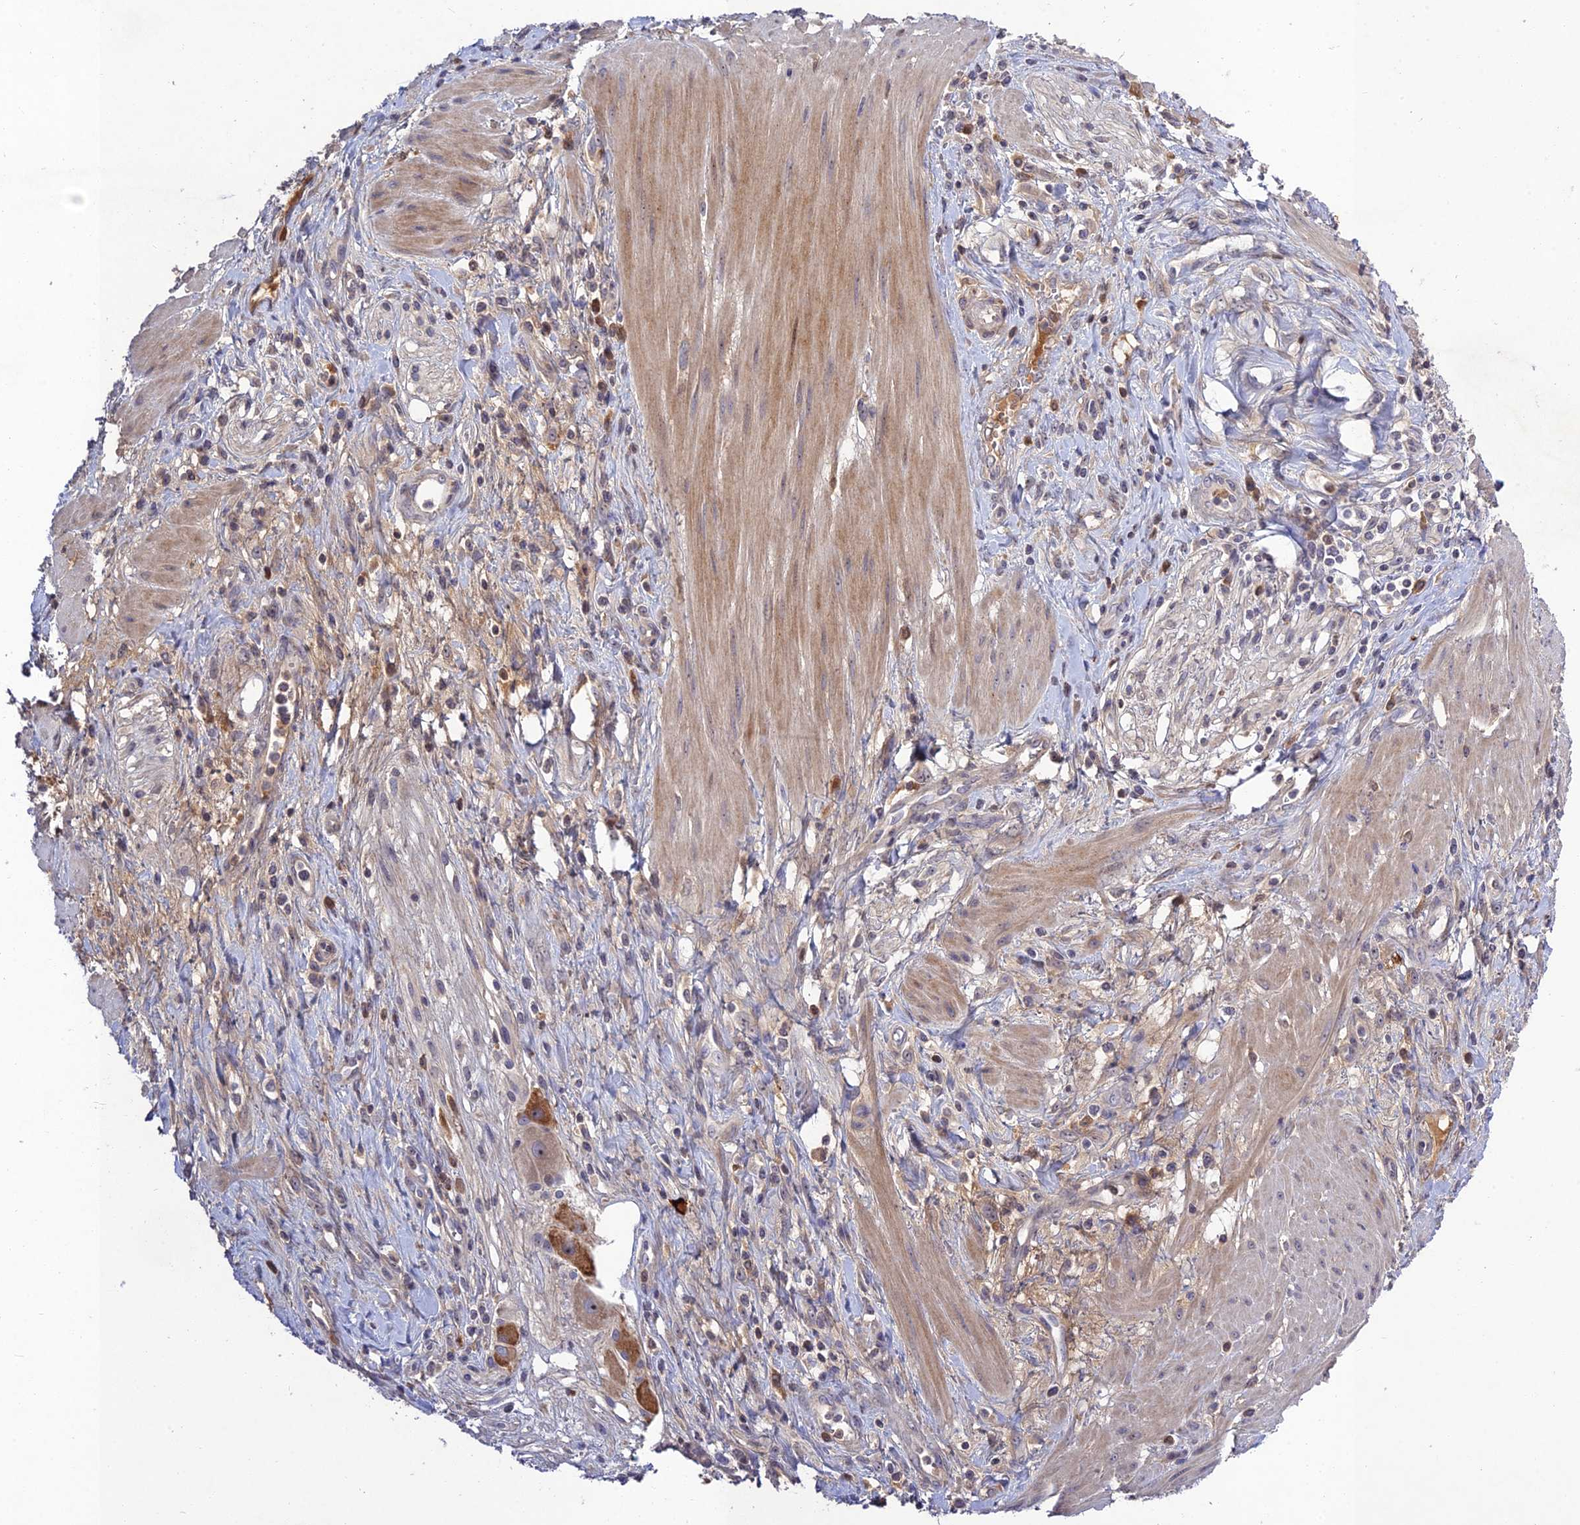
{"staining": {"intensity": "weak", "quantity": "<25%", "location": "cytoplasmic/membranous"}, "tissue": "pancreatic cancer", "cell_type": "Tumor cells", "image_type": "cancer", "snomed": [{"axis": "morphology", "description": "Adenocarcinoma, NOS"}, {"axis": "topography", "description": "Pancreas"}], "caption": "Pancreatic cancer (adenocarcinoma) was stained to show a protein in brown. There is no significant positivity in tumor cells. Brightfield microscopy of immunohistochemistry (IHC) stained with DAB (brown) and hematoxylin (blue), captured at high magnification.", "gene": "CHST5", "patient": {"sex": "male", "age": 72}}